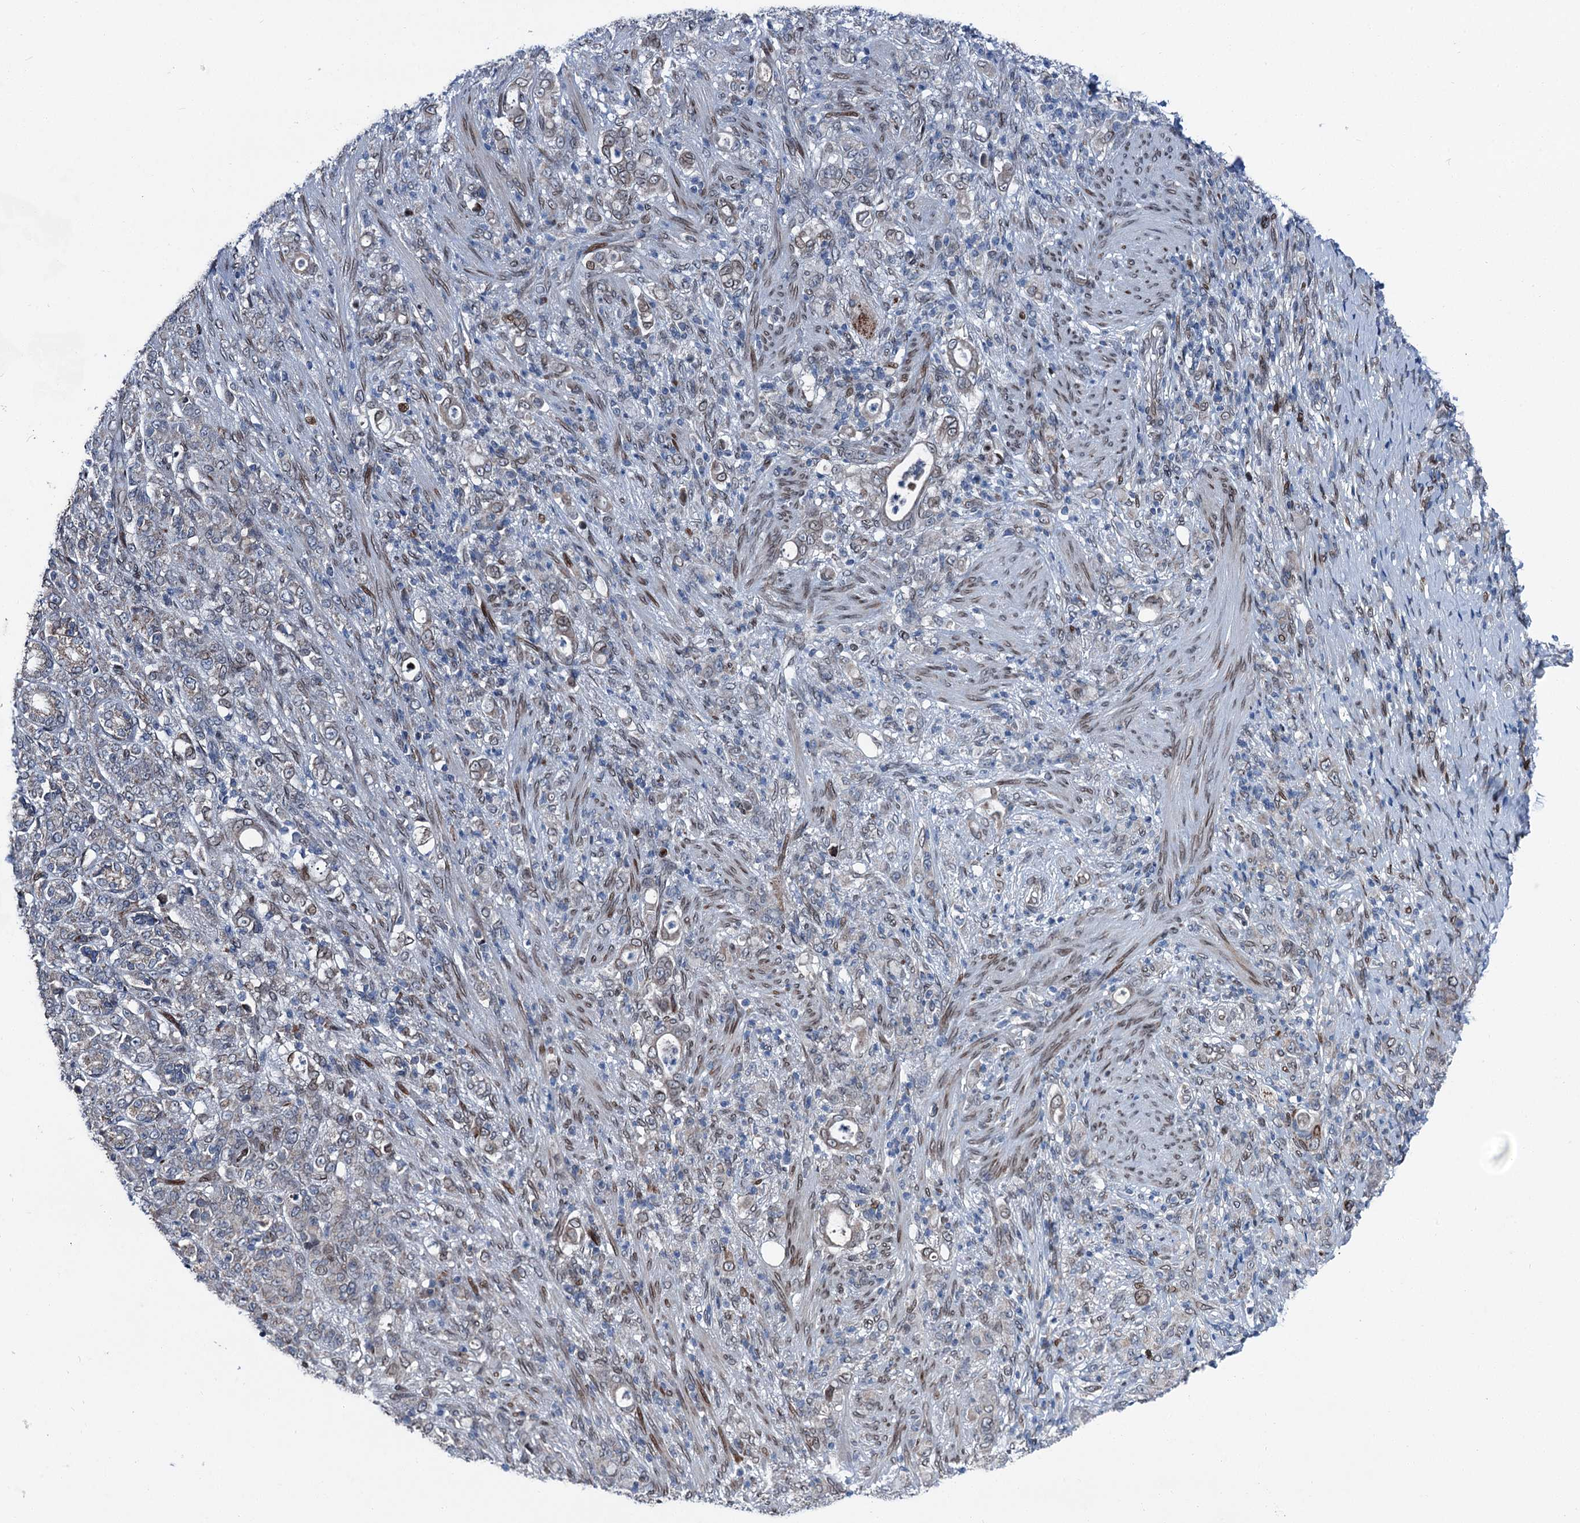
{"staining": {"intensity": "weak", "quantity": "25%-75%", "location": "cytoplasmic/membranous"}, "tissue": "stomach cancer", "cell_type": "Tumor cells", "image_type": "cancer", "snomed": [{"axis": "morphology", "description": "Adenocarcinoma, NOS"}, {"axis": "topography", "description": "Stomach"}], "caption": "Immunohistochemistry of human stomach adenocarcinoma demonstrates low levels of weak cytoplasmic/membranous positivity in approximately 25%-75% of tumor cells.", "gene": "MRPL14", "patient": {"sex": "female", "age": 79}}